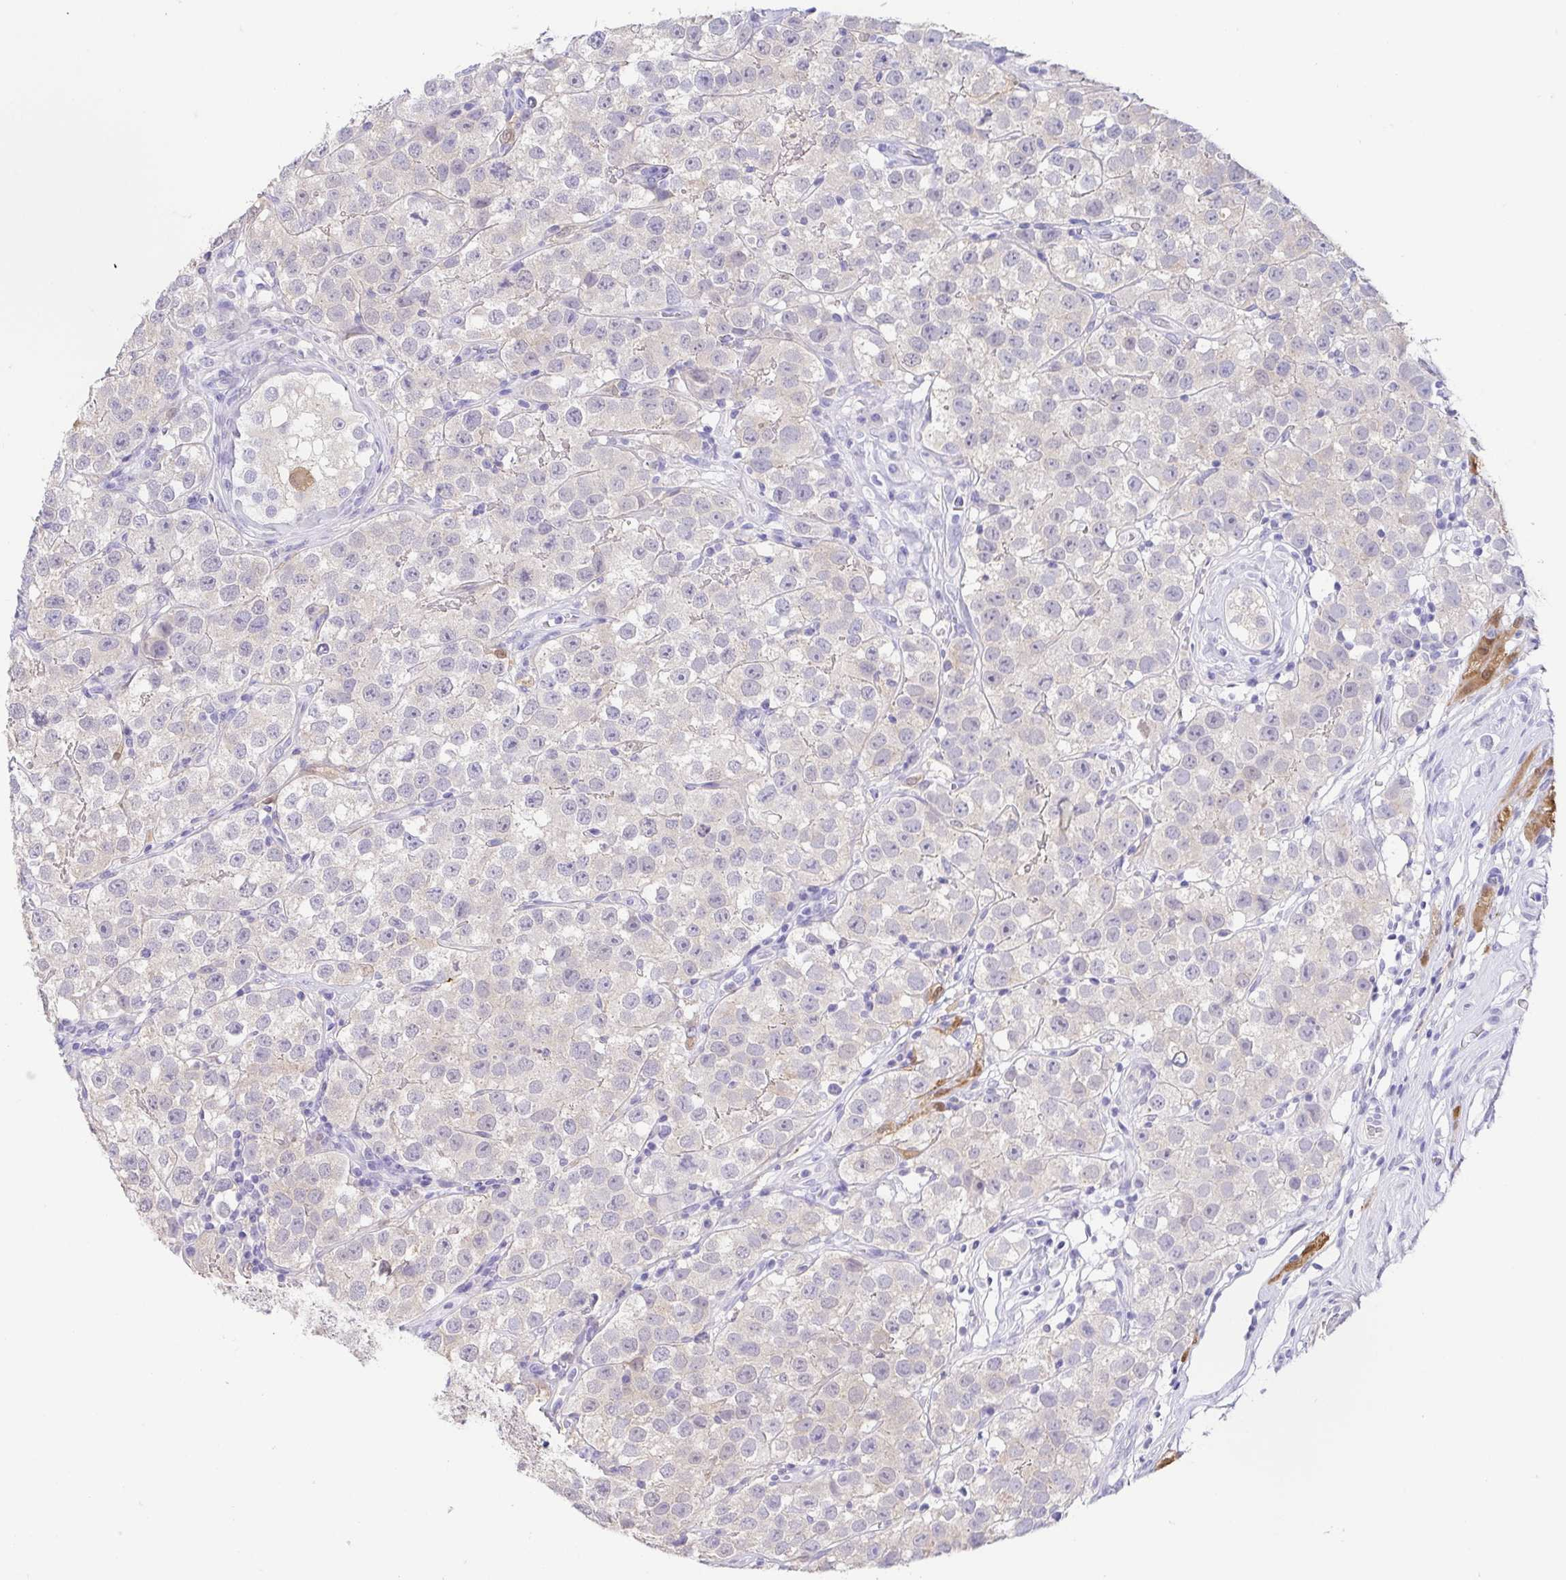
{"staining": {"intensity": "negative", "quantity": "none", "location": "none"}, "tissue": "testis cancer", "cell_type": "Tumor cells", "image_type": "cancer", "snomed": [{"axis": "morphology", "description": "Seminoma, NOS"}, {"axis": "topography", "description": "Testis"}], "caption": "High magnification brightfield microscopy of seminoma (testis) stained with DAB (3,3'-diaminobenzidine) (brown) and counterstained with hematoxylin (blue): tumor cells show no significant expression. Brightfield microscopy of immunohistochemistry stained with DAB (brown) and hematoxylin (blue), captured at high magnification.", "gene": "FABP3", "patient": {"sex": "male", "age": 34}}